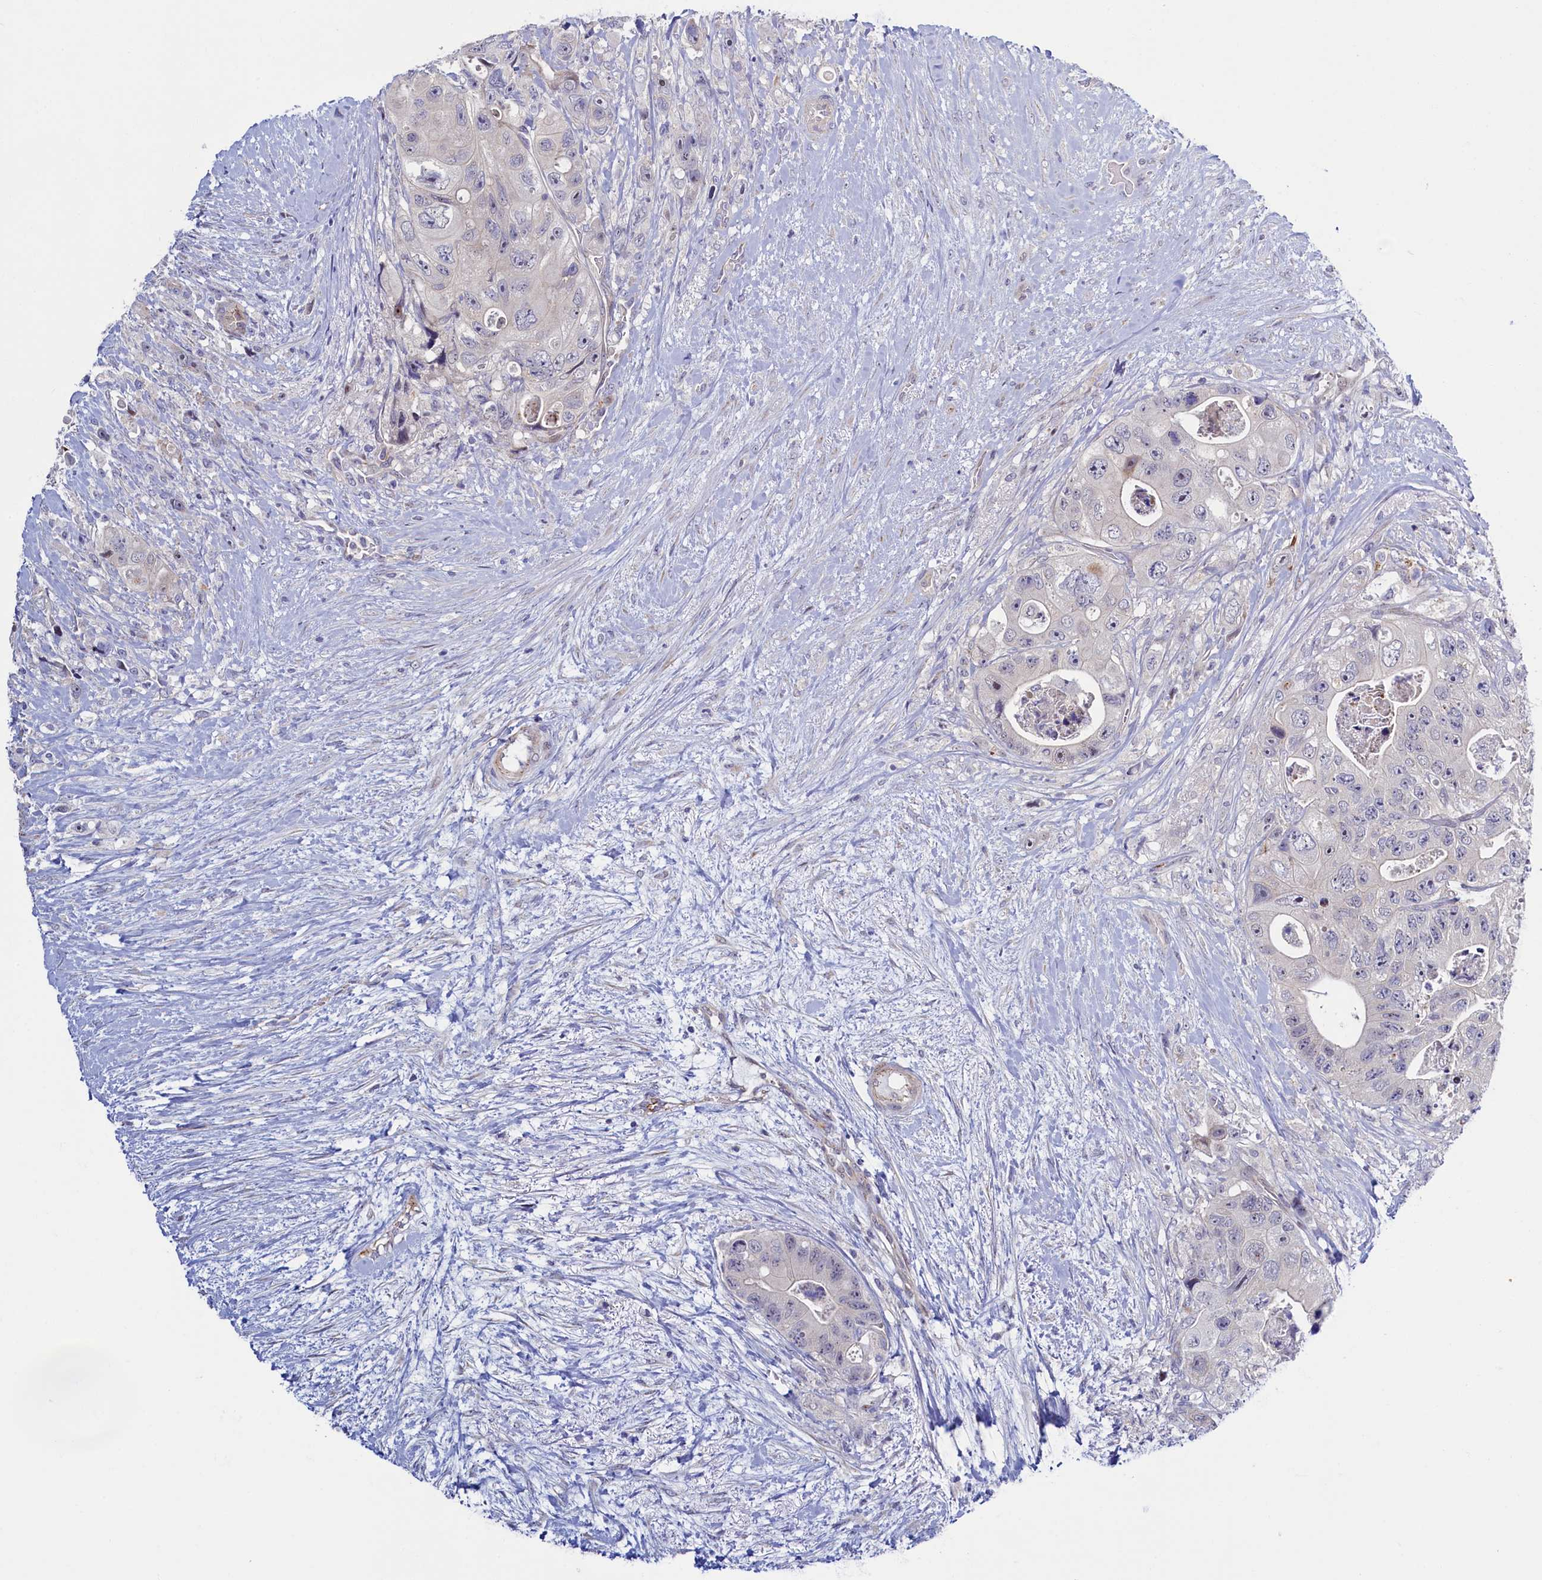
{"staining": {"intensity": "negative", "quantity": "none", "location": "none"}, "tissue": "colorectal cancer", "cell_type": "Tumor cells", "image_type": "cancer", "snomed": [{"axis": "morphology", "description": "Adenocarcinoma, NOS"}, {"axis": "topography", "description": "Colon"}], "caption": "This is a histopathology image of IHC staining of adenocarcinoma (colorectal), which shows no positivity in tumor cells.", "gene": "PIK3C3", "patient": {"sex": "female", "age": 46}}